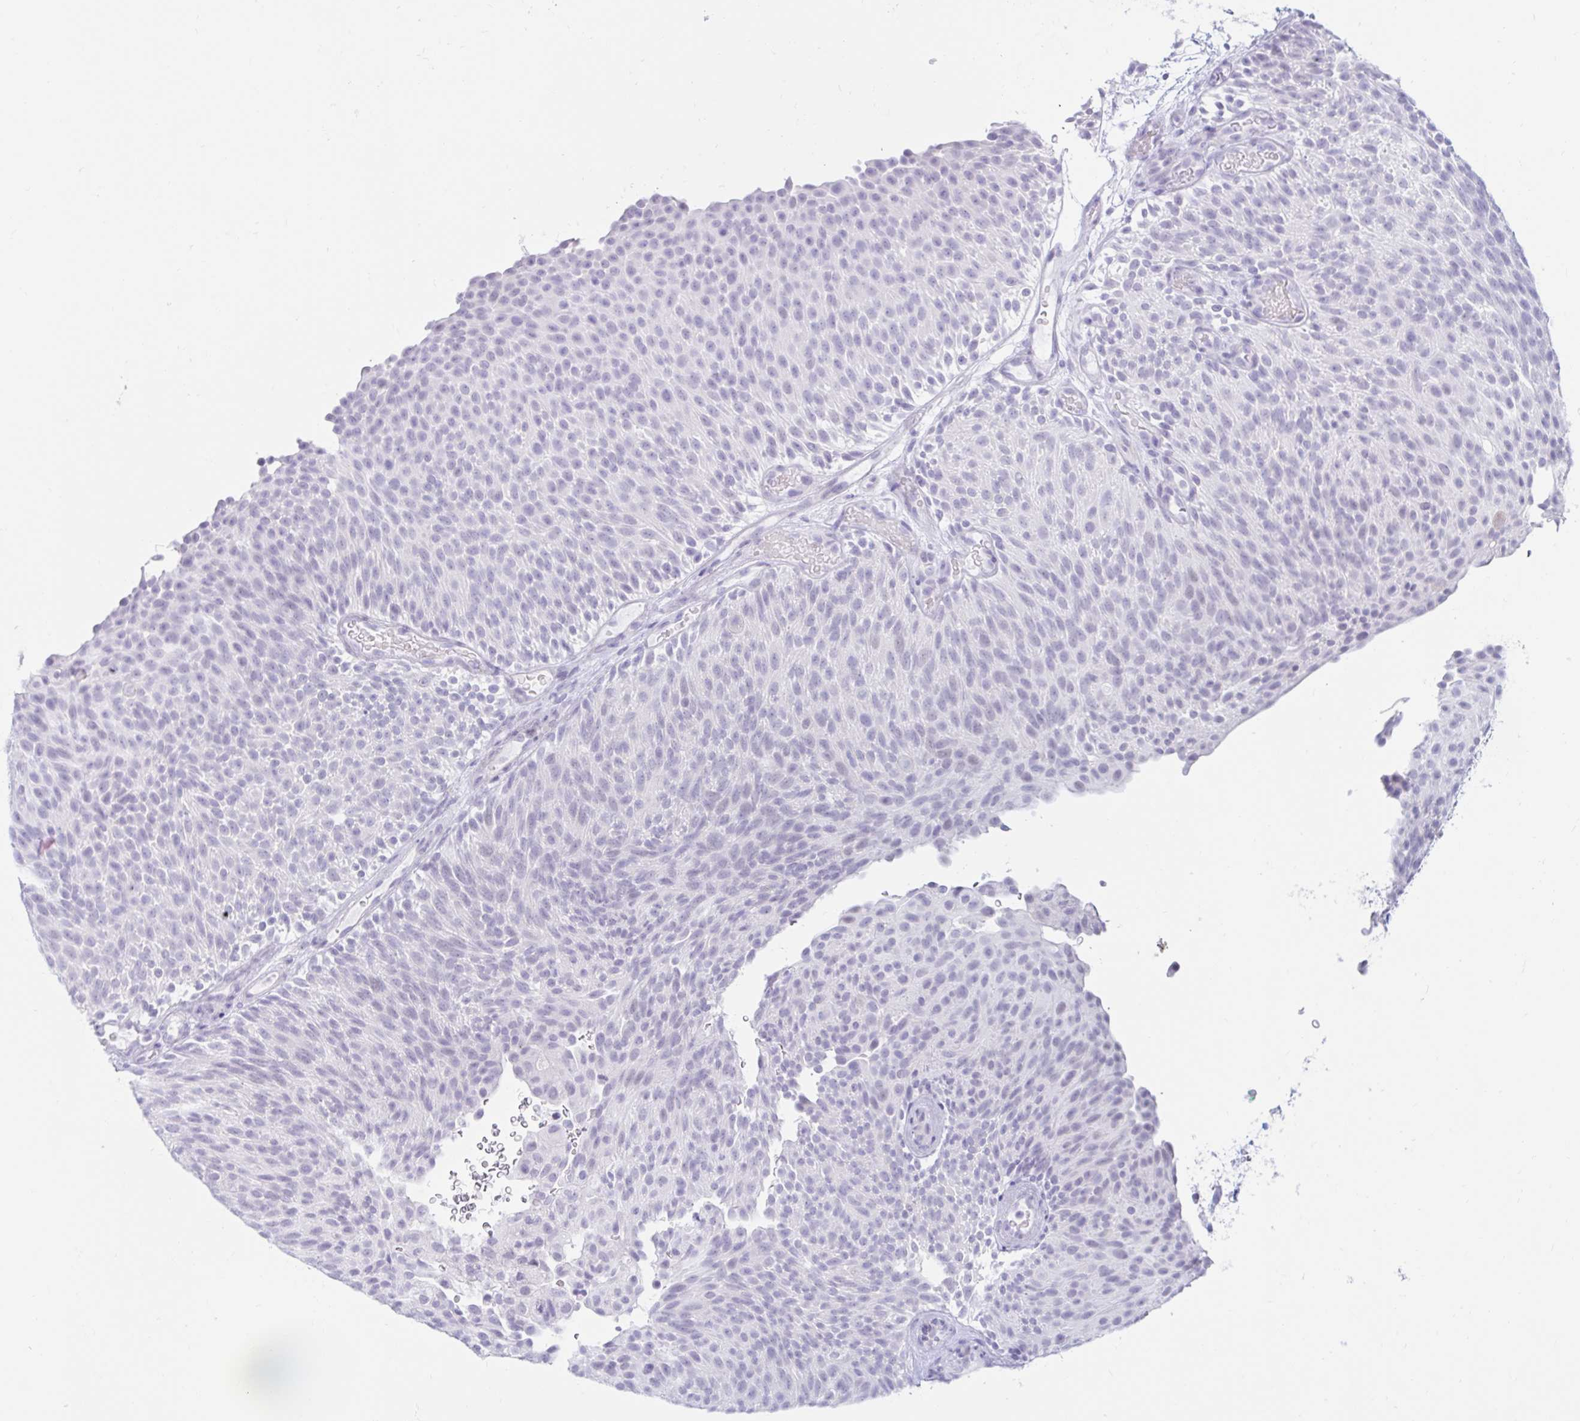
{"staining": {"intensity": "negative", "quantity": "none", "location": "none"}, "tissue": "urothelial cancer", "cell_type": "Tumor cells", "image_type": "cancer", "snomed": [{"axis": "morphology", "description": "Urothelial carcinoma, Low grade"}, {"axis": "topography", "description": "Urinary bladder"}], "caption": "This is an immunohistochemistry photomicrograph of urothelial carcinoma (low-grade). There is no expression in tumor cells.", "gene": "BEST1", "patient": {"sex": "male", "age": 78}}